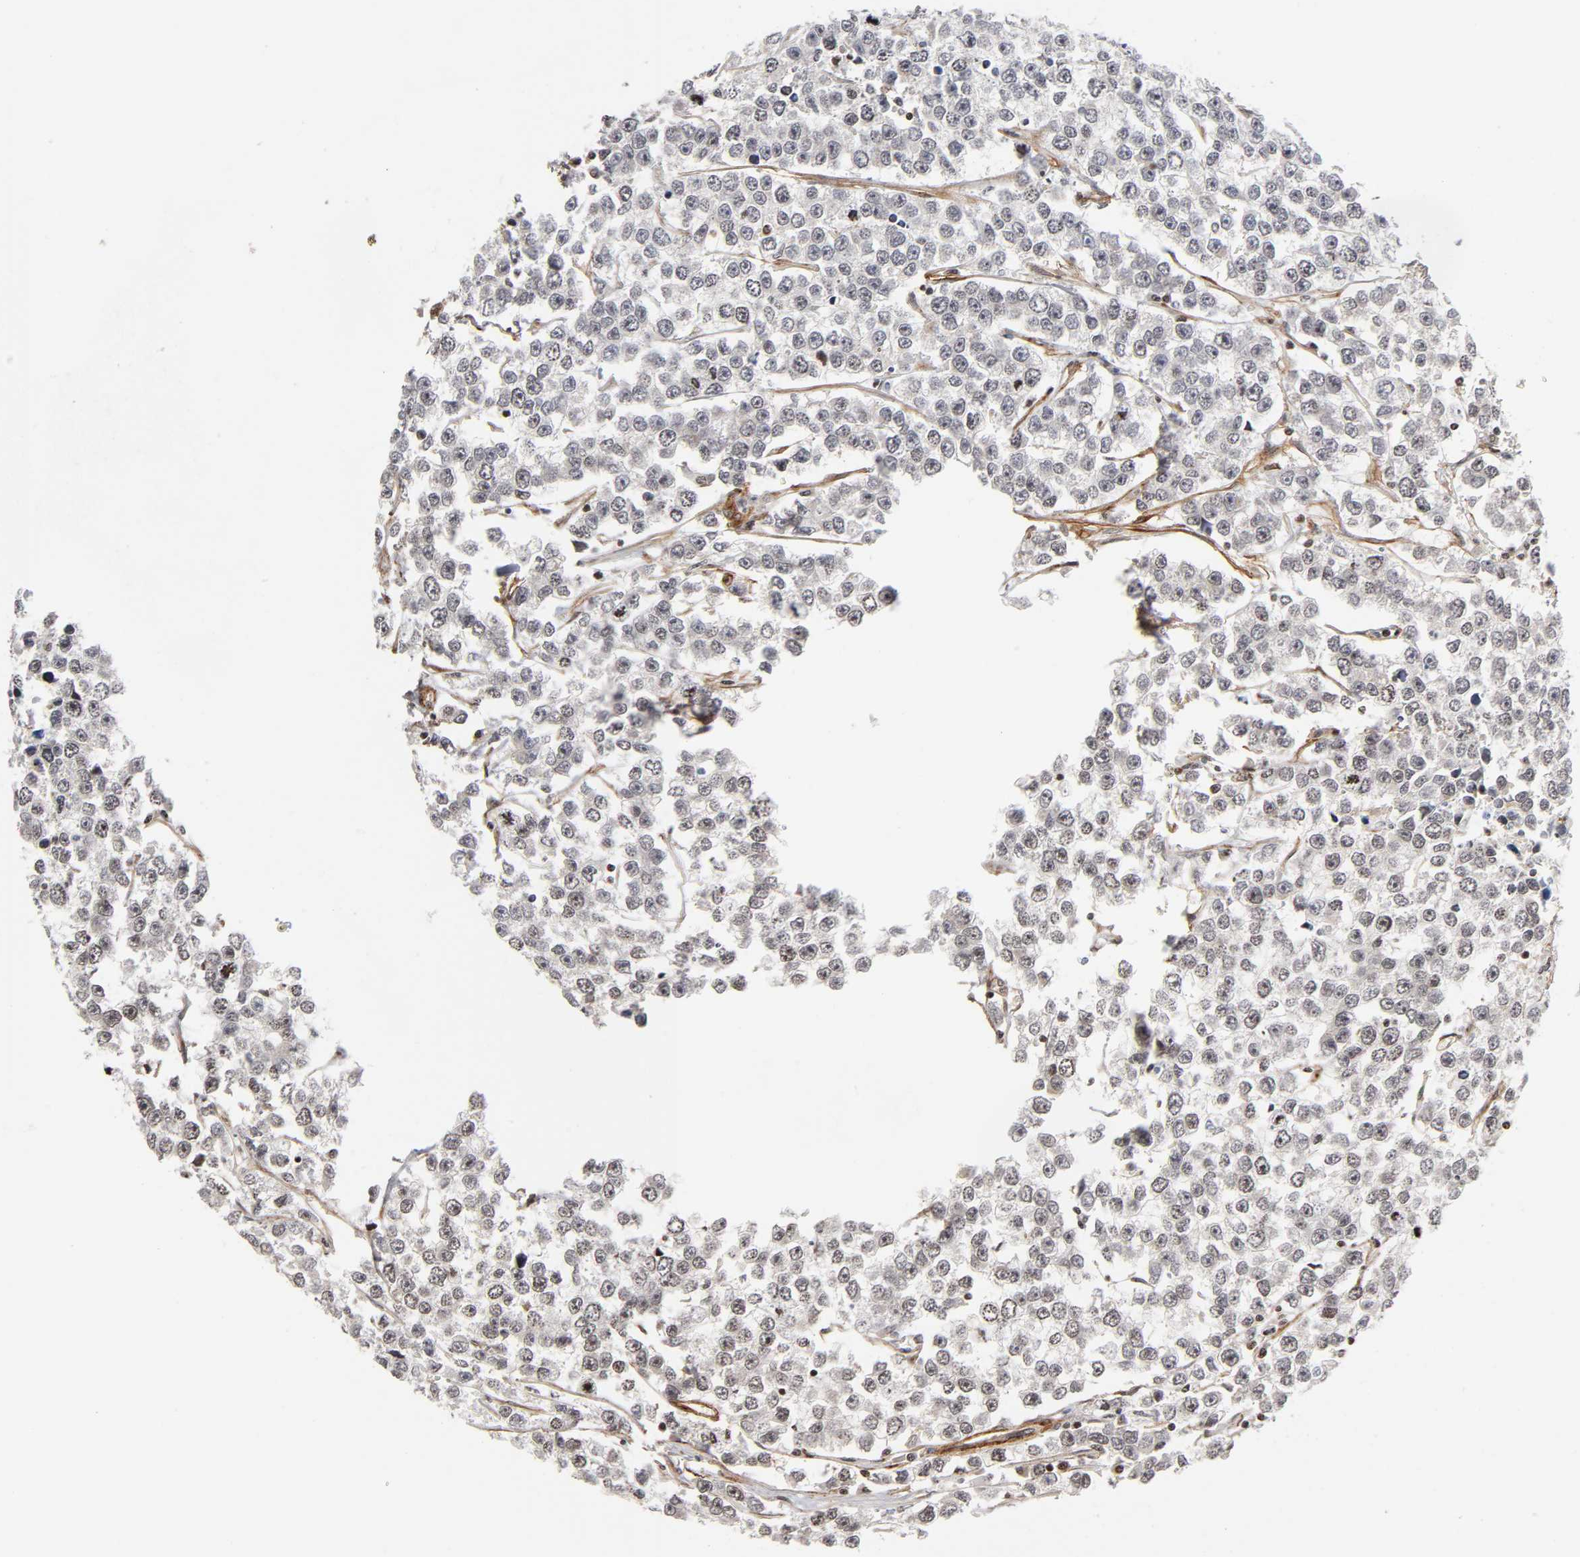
{"staining": {"intensity": "negative", "quantity": "none", "location": "none"}, "tissue": "testis cancer", "cell_type": "Tumor cells", "image_type": "cancer", "snomed": [{"axis": "morphology", "description": "Seminoma, NOS"}, {"axis": "morphology", "description": "Carcinoma, Embryonal, NOS"}, {"axis": "topography", "description": "Testis"}], "caption": "Immunohistochemistry (IHC) micrograph of seminoma (testis) stained for a protein (brown), which shows no expression in tumor cells. (Brightfield microscopy of DAB immunohistochemistry (IHC) at high magnification).", "gene": "ITGAV", "patient": {"sex": "male", "age": 52}}